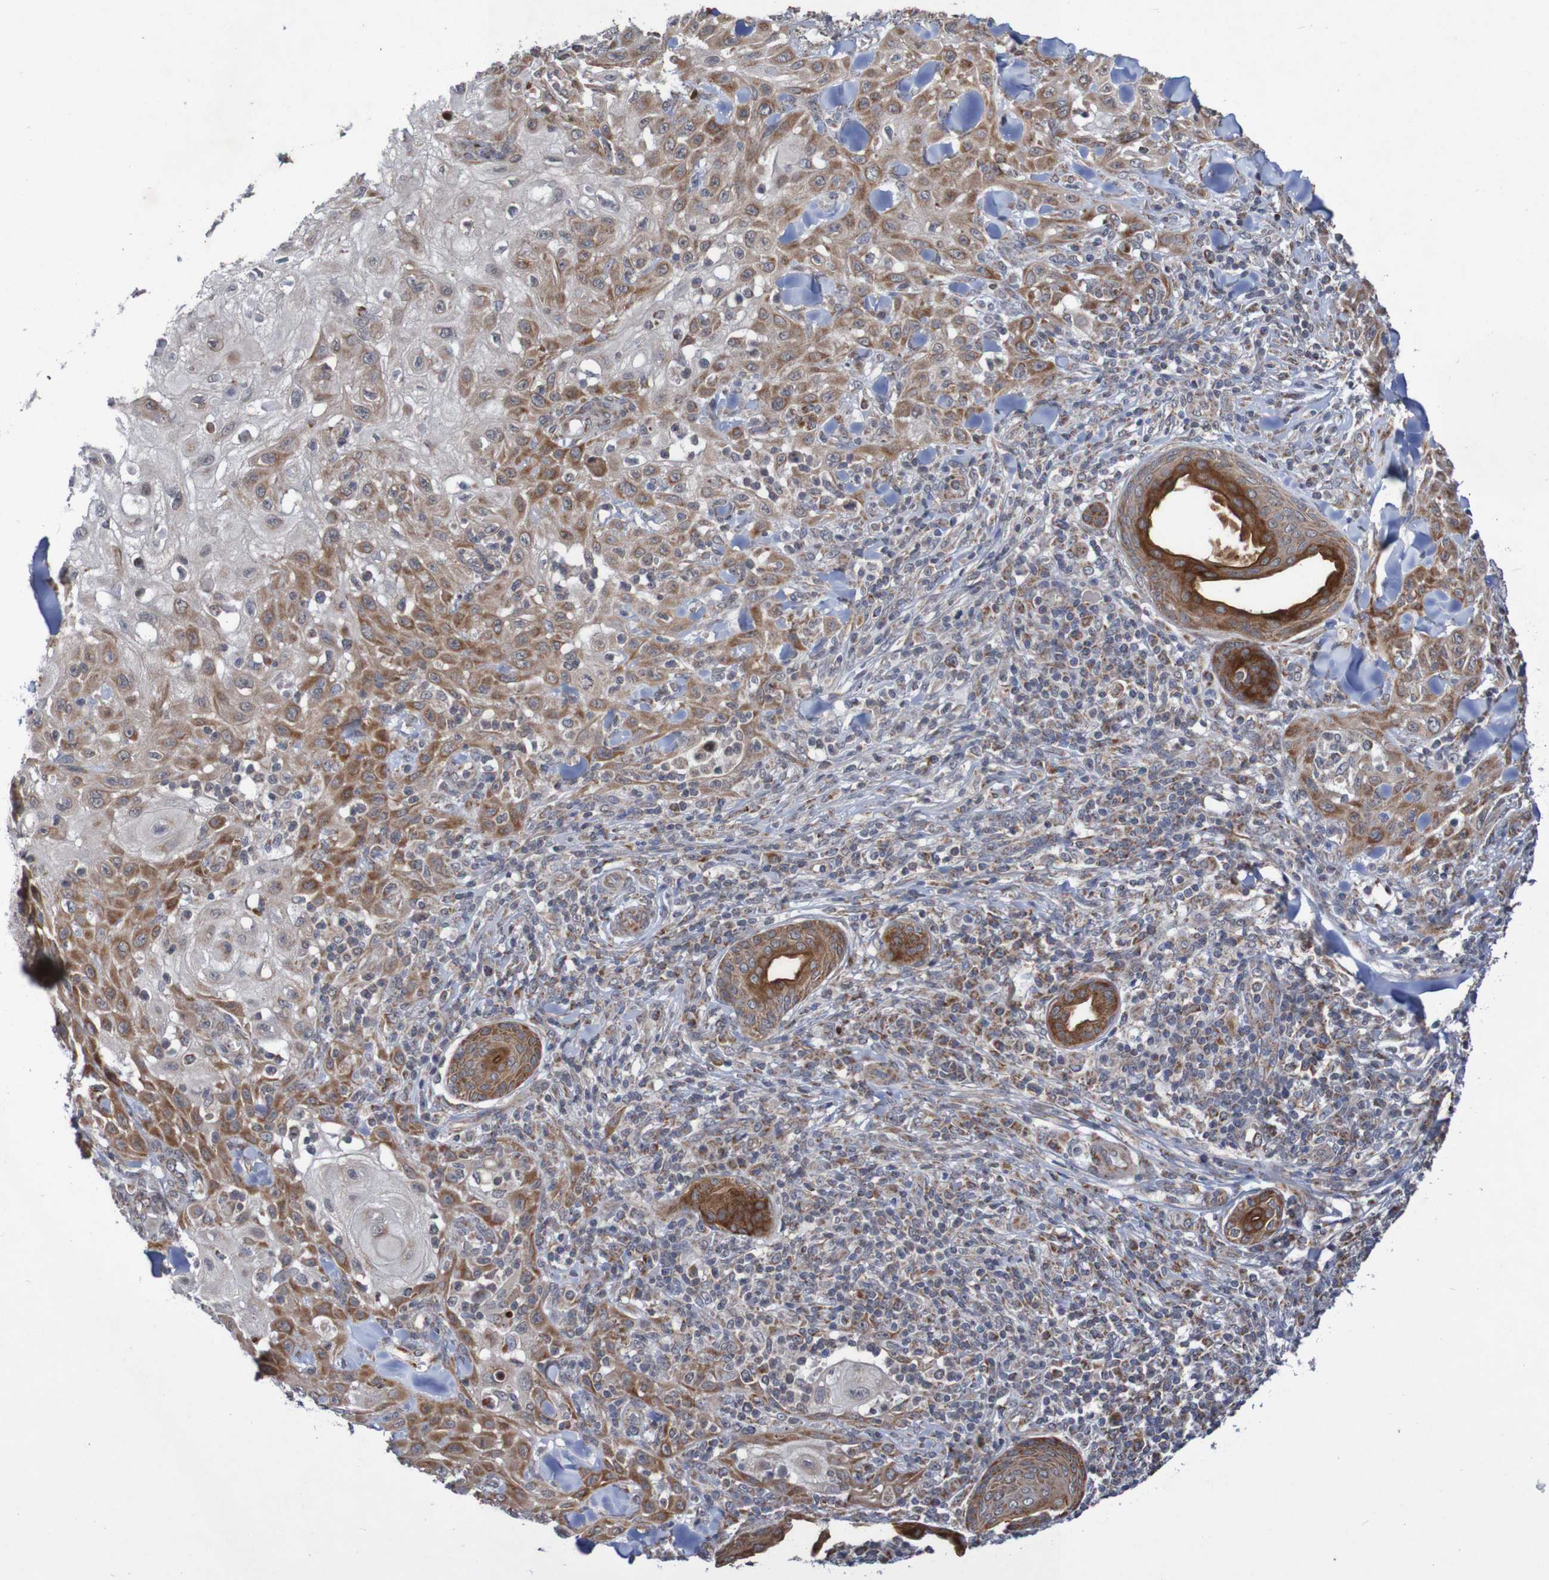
{"staining": {"intensity": "moderate", "quantity": ">75%", "location": "cytoplasmic/membranous"}, "tissue": "skin cancer", "cell_type": "Tumor cells", "image_type": "cancer", "snomed": [{"axis": "morphology", "description": "Squamous cell carcinoma, NOS"}, {"axis": "topography", "description": "Skin"}], "caption": "Skin cancer (squamous cell carcinoma) stained with immunohistochemistry (IHC) shows moderate cytoplasmic/membranous expression in approximately >75% of tumor cells.", "gene": "DVL1", "patient": {"sex": "male", "age": 24}}